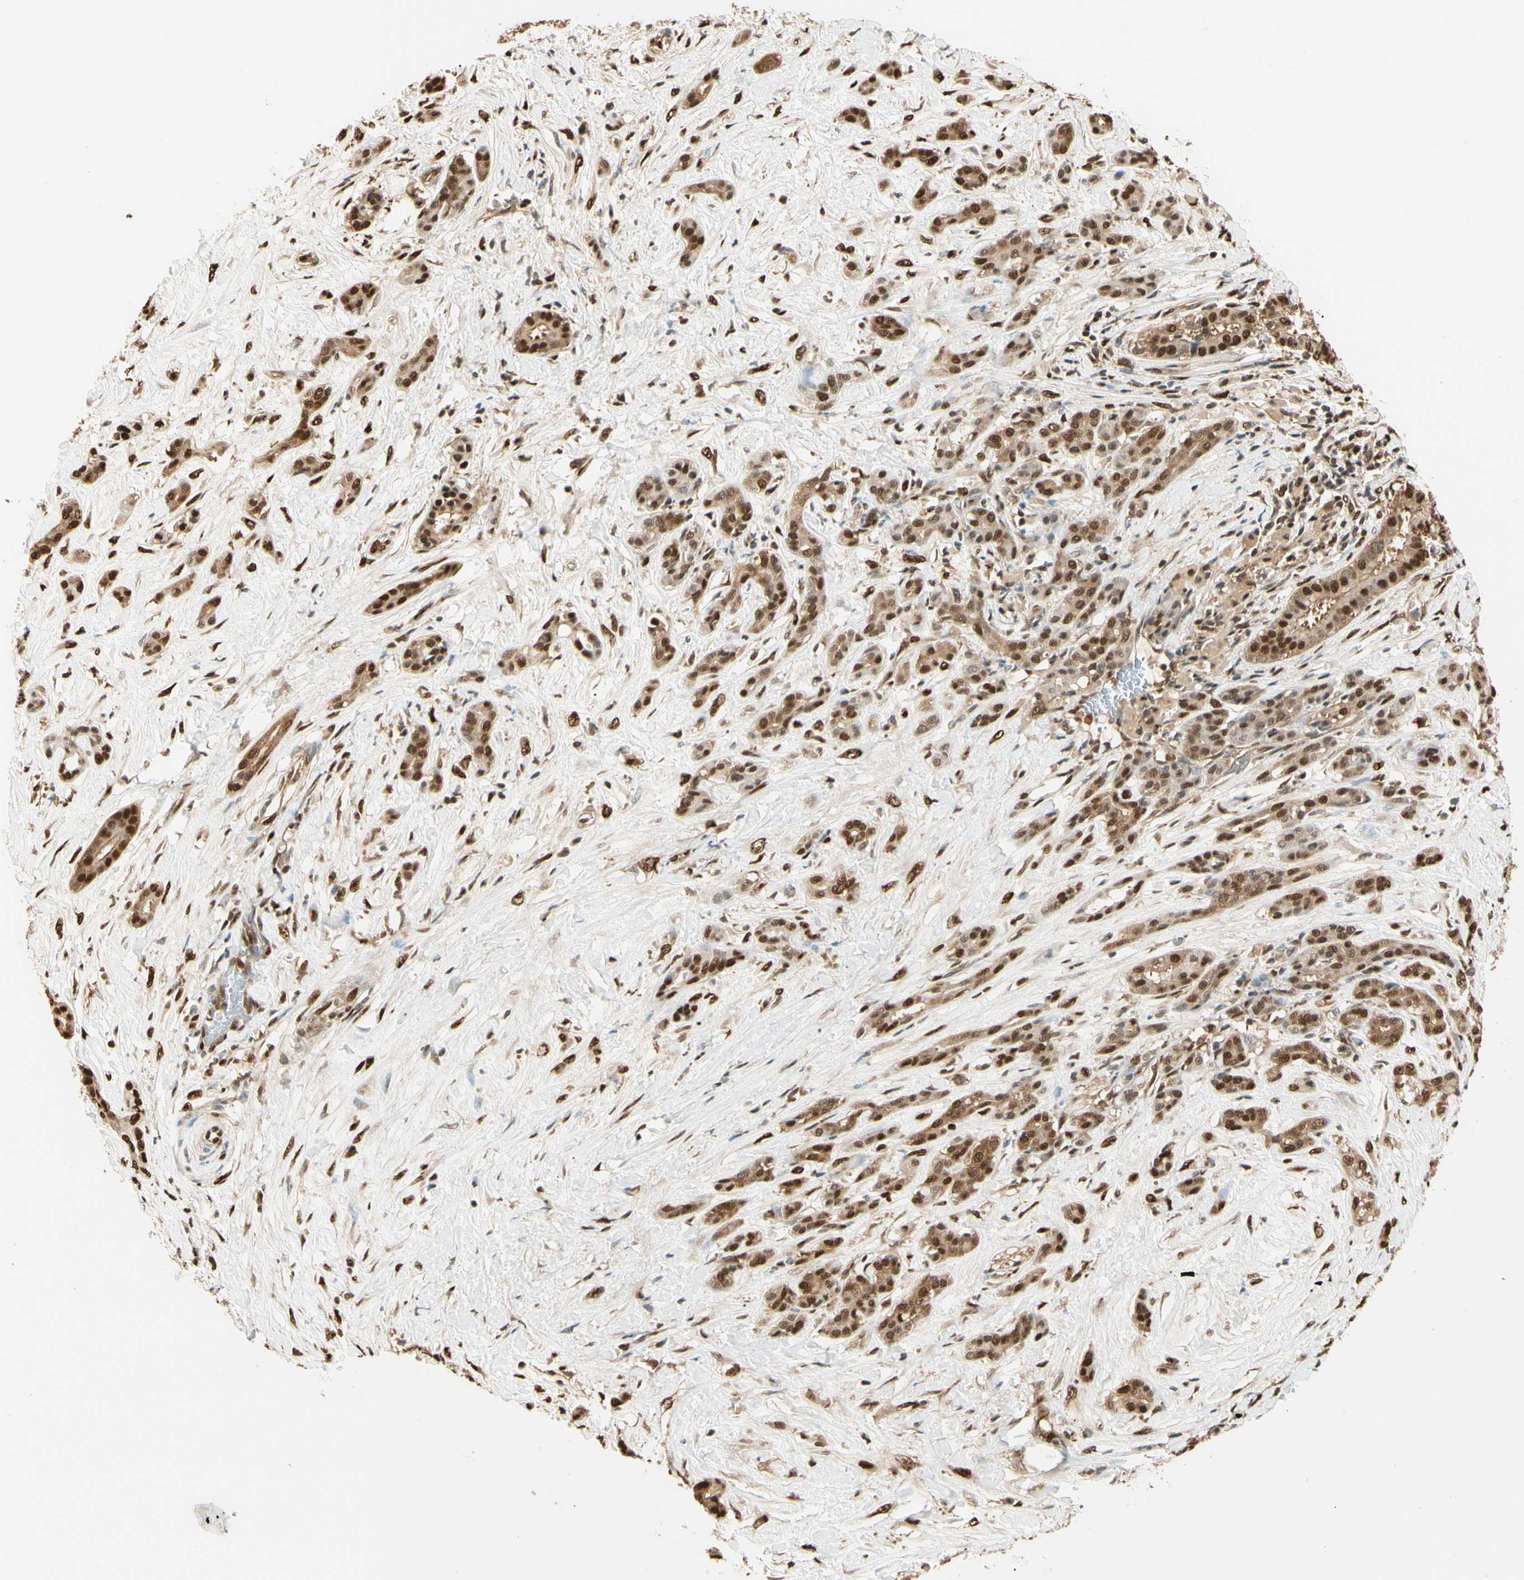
{"staining": {"intensity": "strong", "quantity": ">75%", "location": "cytoplasmic/membranous,nuclear"}, "tissue": "pancreatic cancer", "cell_type": "Tumor cells", "image_type": "cancer", "snomed": [{"axis": "morphology", "description": "Adenocarcinoma, NOS"}, {"axis": "topography", "description": "Pancreas"}], "caption": "Immunohistochemical staining of adenocarcinoma (pancreatic) displays high levels of strong cytoplasmic/membranous and nuclear positivity in approximately >75% of tumor cells.", "gene": "PNCK", "patient": {"sex": "male", "age": 41}}